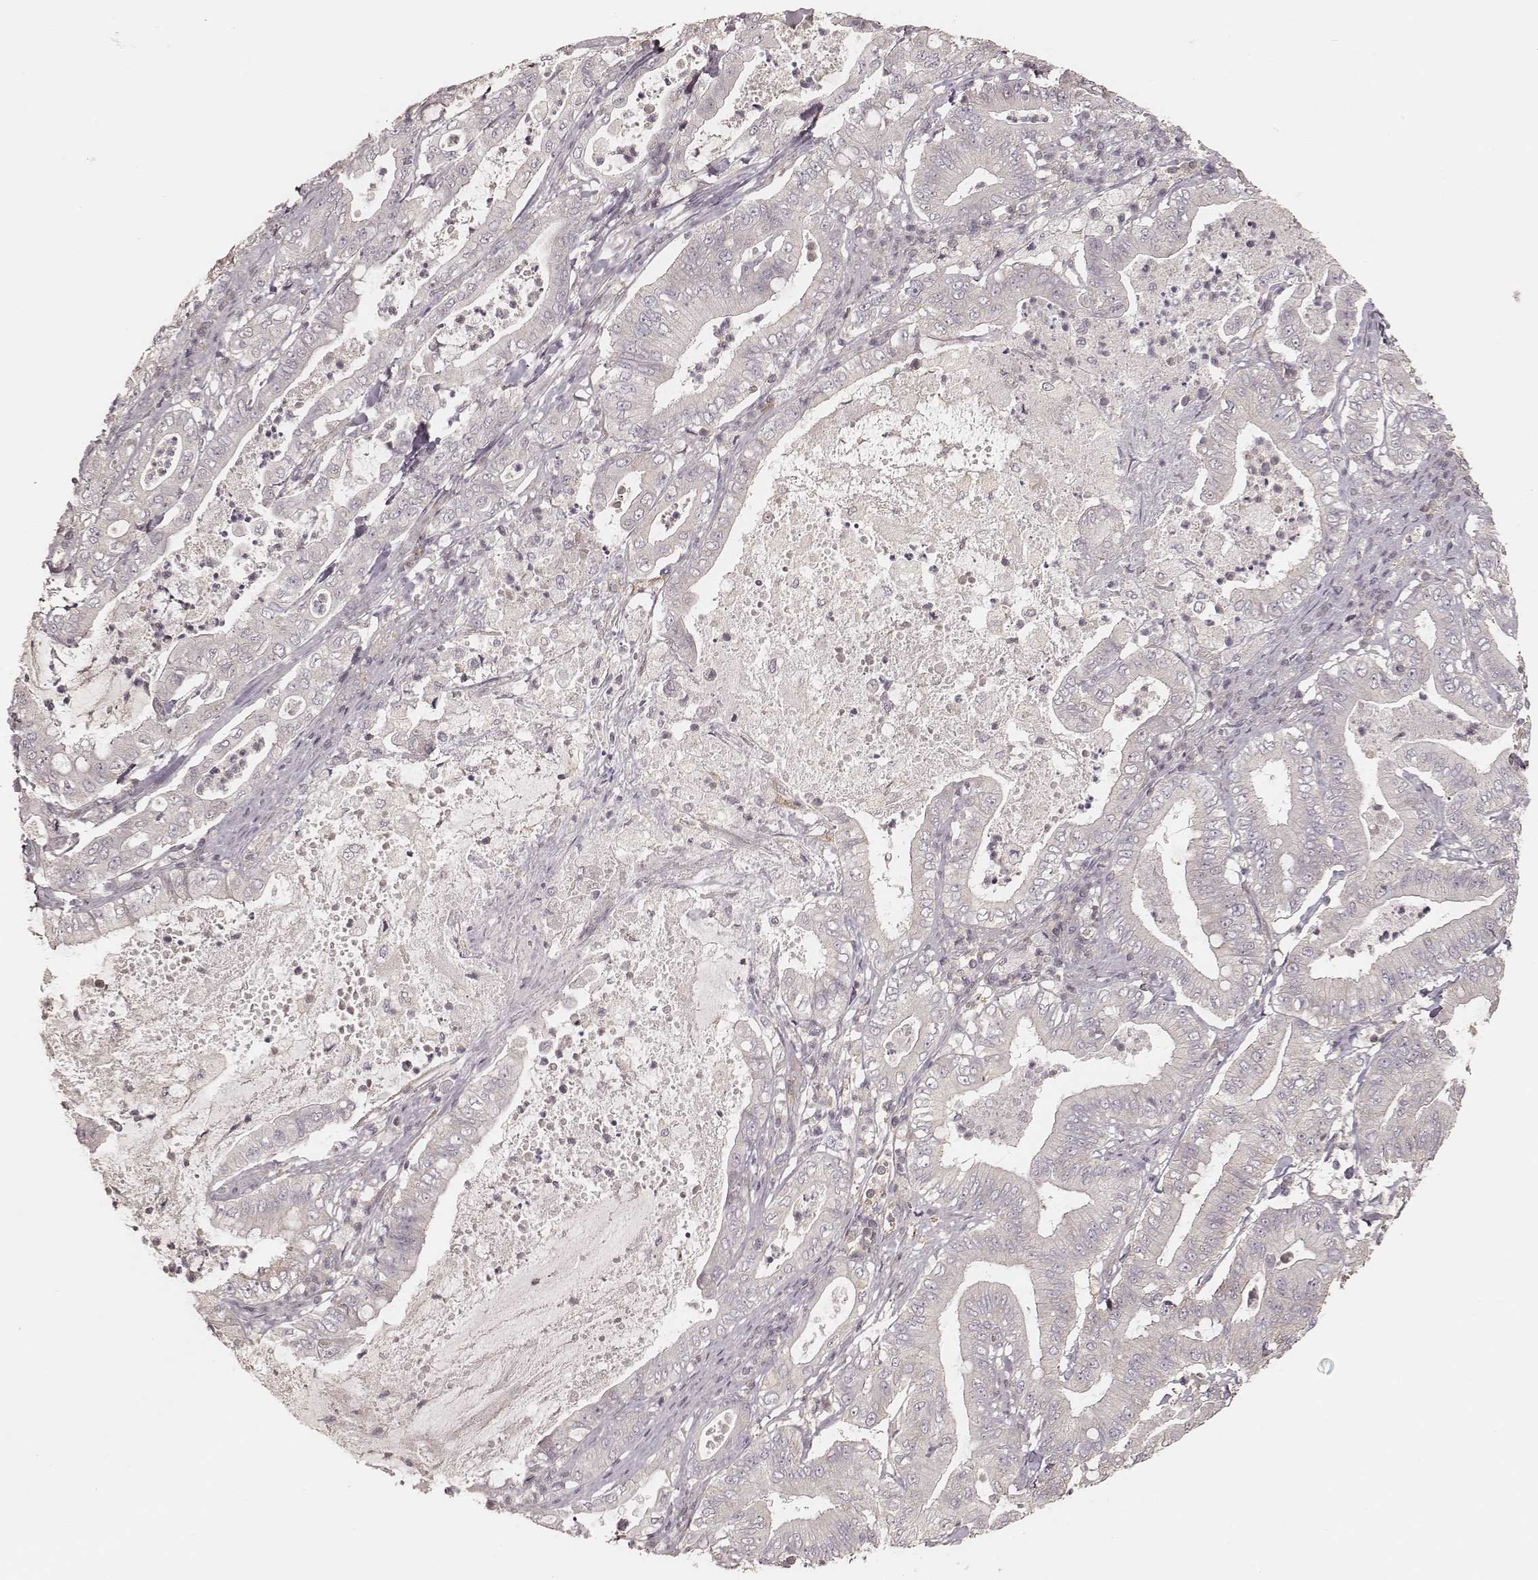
{"staining": {"intensity": "negative", "quantity": "none", "location": "none"}, "tissue": "pancreatic cancer", "cell_type": "Tumor cells", "image_type": "cancer", "snomed": [{"axis": "morphology", "description": "Adenocarcinoma, NOS"}, {"axis": "topography", "description": "Pancreas"}], "caption": "The histopathology image exhibits no significant staining in tumor cells of adenocarcinoma (pancreatic).", "gene": "CARS1", "patient": {"sex": "male", "age": 71}}